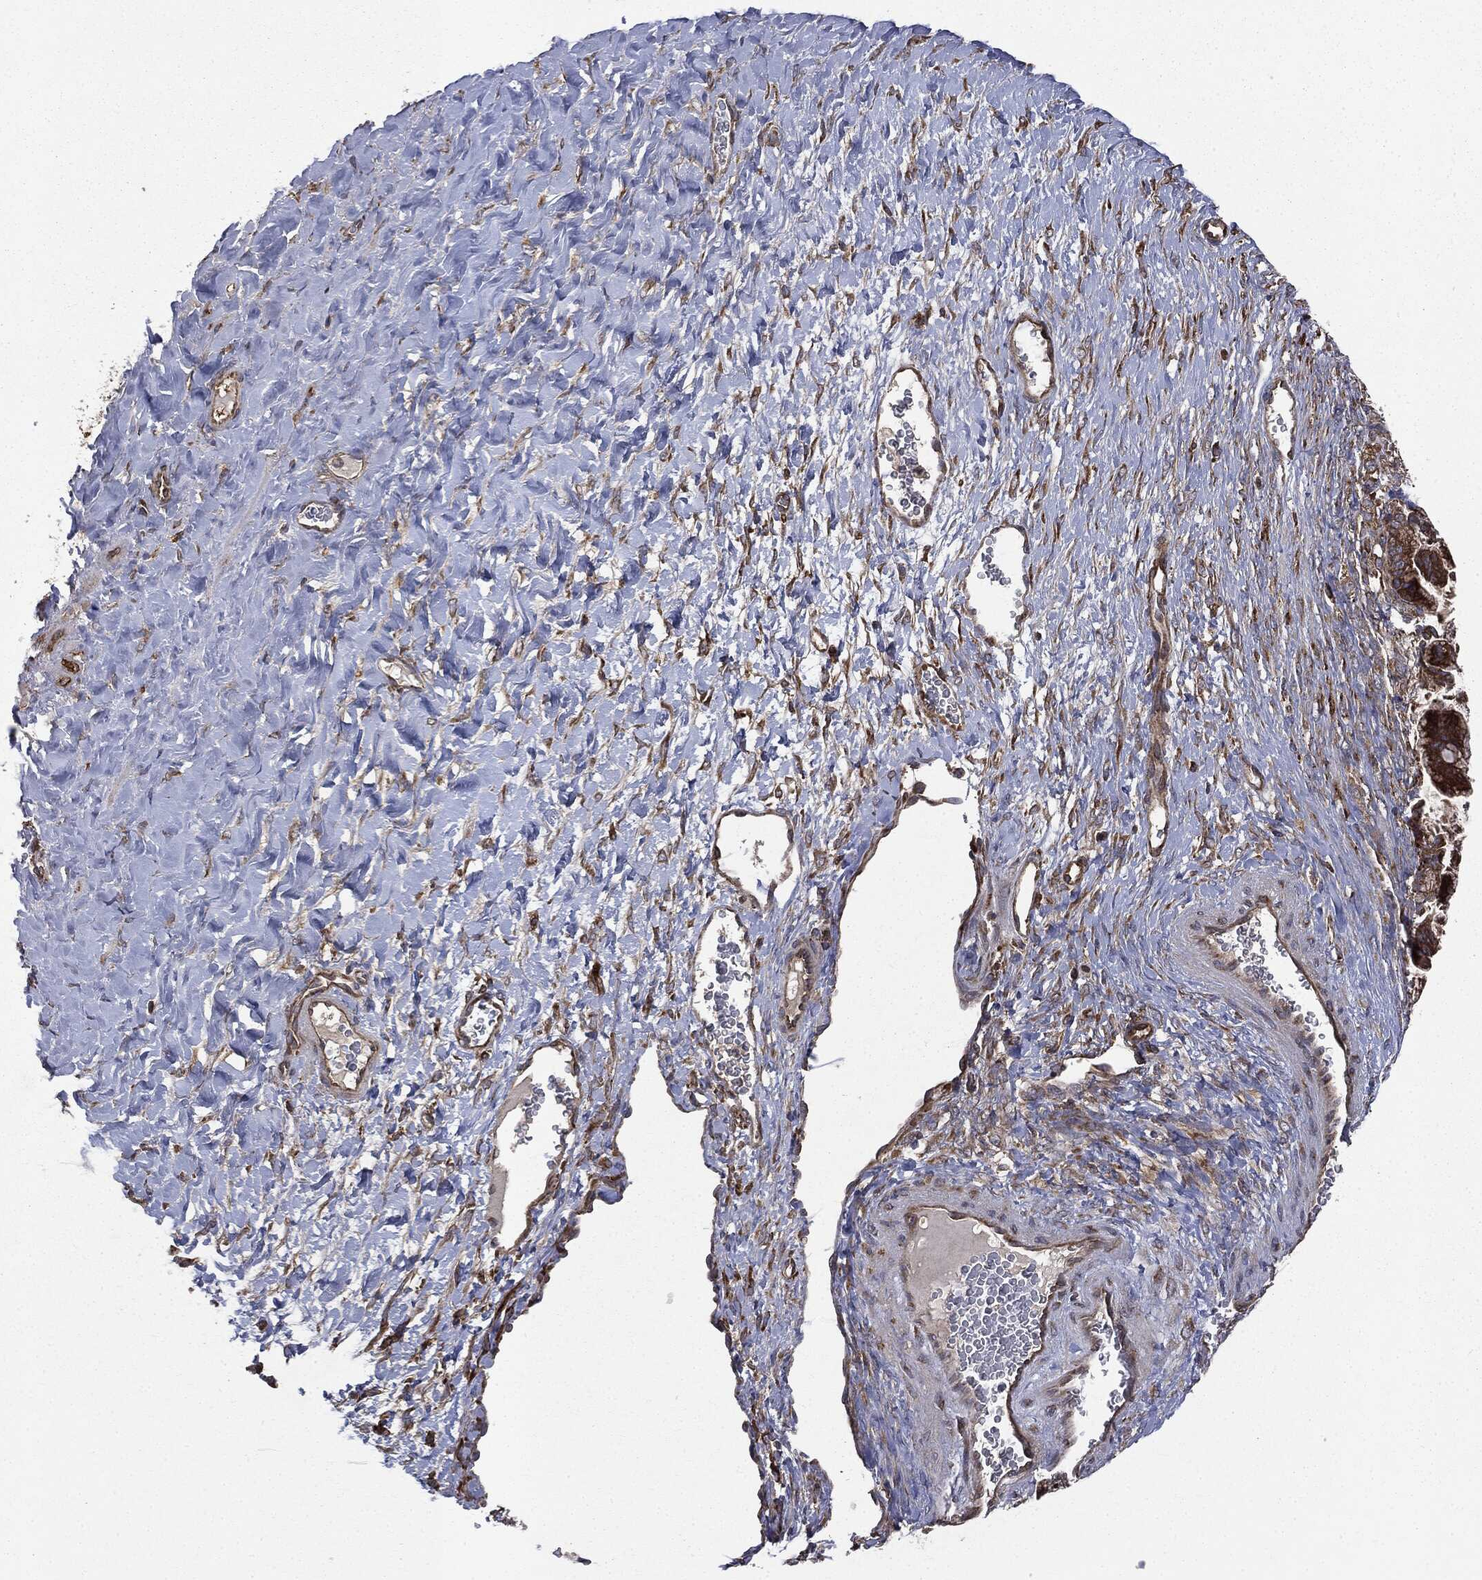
{"staining": {"intensity": "moderate", "quantity": ">75%", "location": "cytoplasmic/membranous"}, "tissue": "ovarian cancer", "cell_type": "Tumor cells", "image_type": "cancer", "snomed": [{"axis": "morphology", "description": "Cystadenocarcinoma, mucinous, NOS"}, {"axis": "topography", "description": "Ovary"}], "caption": "Moderate cytoplasmic/membranous expression for a protein is present in about >75% of tumor cells of ovarian cancer (mucinous cystadenocarcinoma) using immunohistochemistry (IHC).", "gene": "PLOD3", "patient": {"sex": "female", "age": 67}}